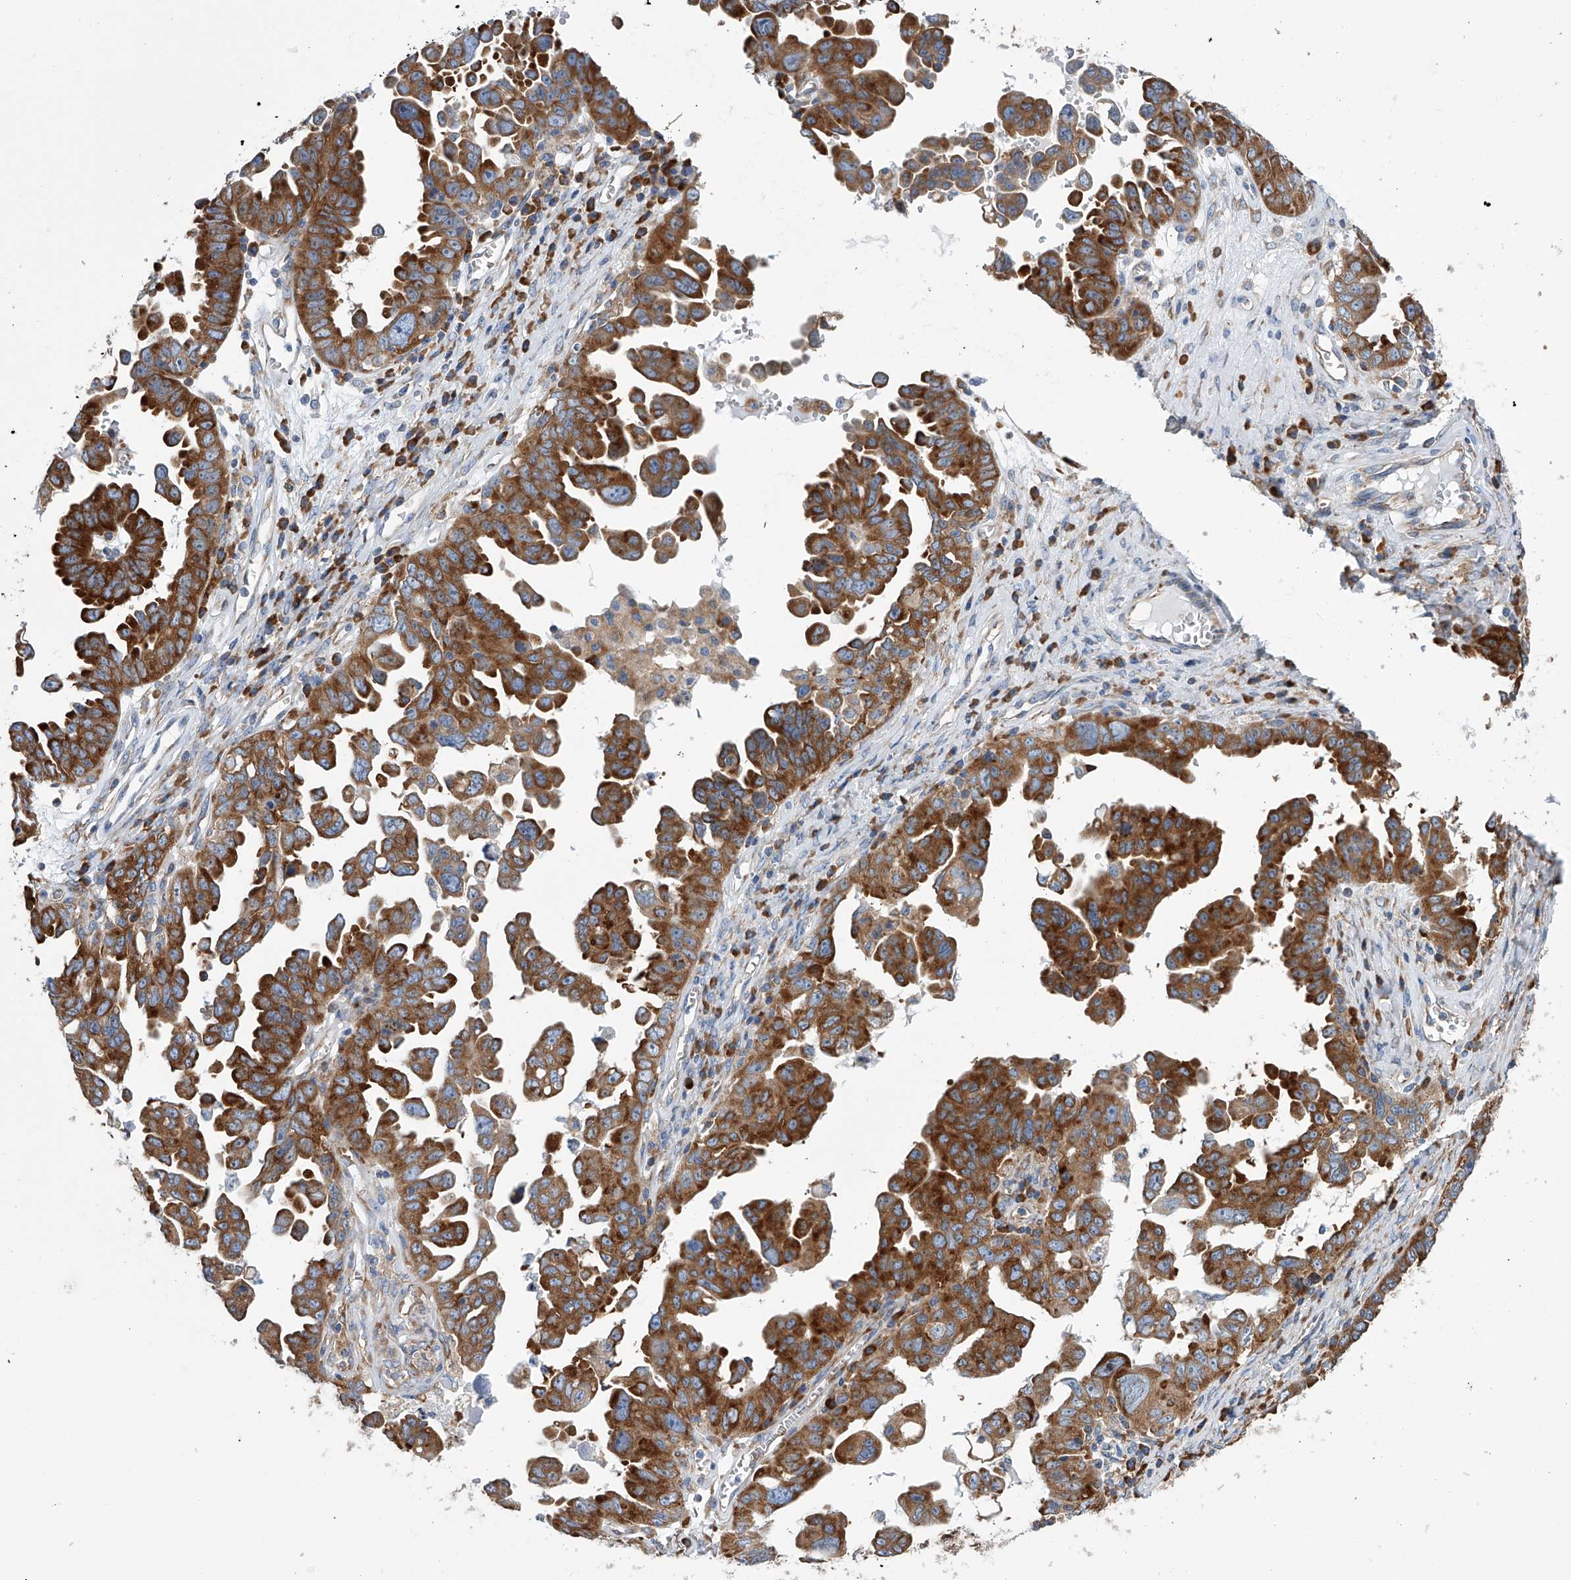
{"staining": {"intensity": "strong", "quantity": ">75%", "location": "cytoplasmic/membranous"}, "tissue": "ovarian cancer", "cell_type": "Tumor cells", "image_type": "cancer", "snomed": [{"axis": "morphology", "description": "Carcinoma, endometroid"}, {"axis": "topography", "description": "Ovary"}], "caption": "This is a photomicrograph of IHC staining of ovarian endometroid carcinoma, which shows strong expression in the cytoplasmic/membranous of tumor cells.", "gene": "RPL26L1", "patient": {"sex": "female", "age": 62}}